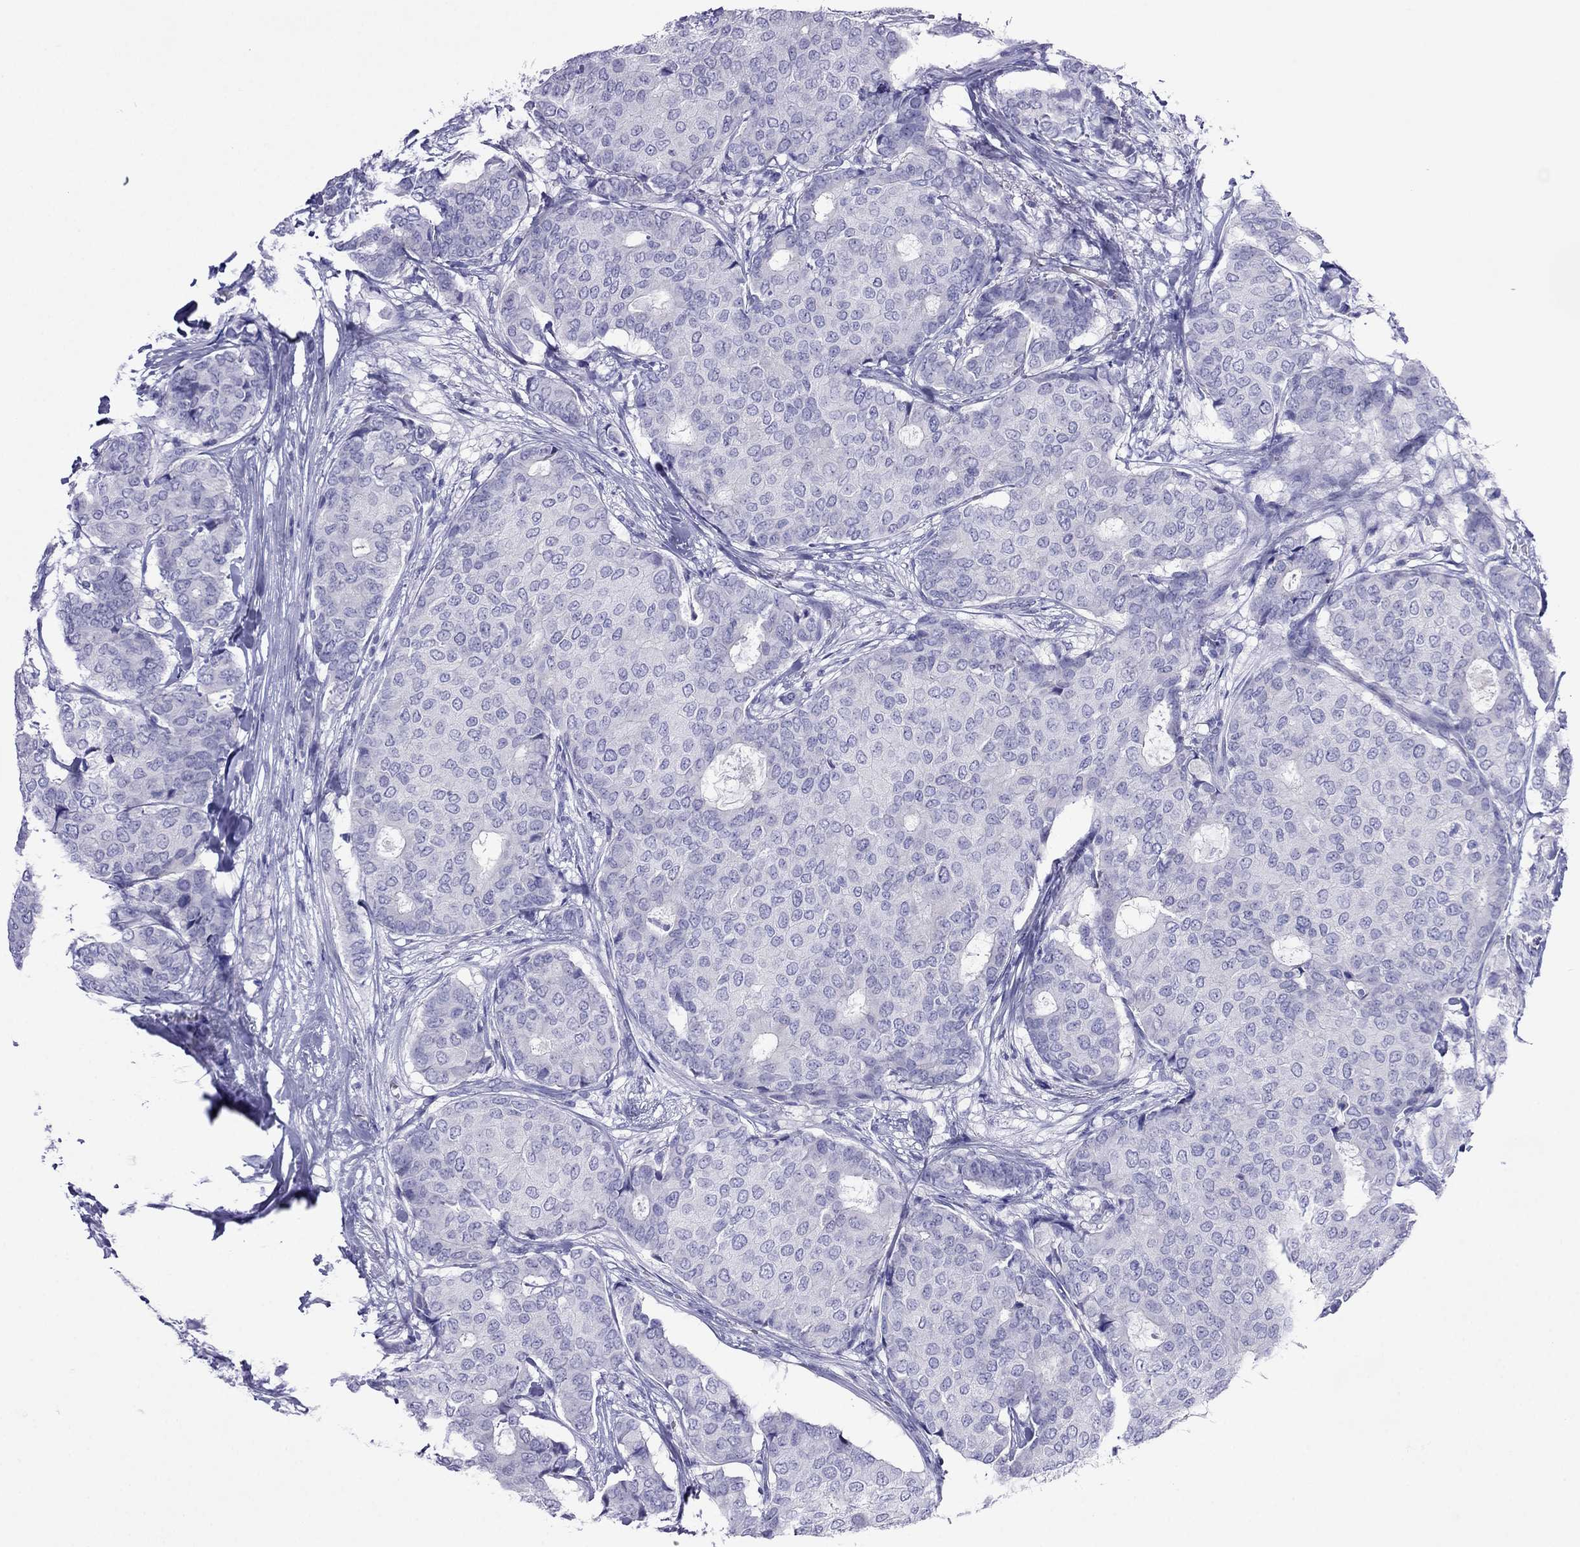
{"staining": {"intensity": "negative", "quantity": "none", "location": "none"}, "tissue": "breast cancer", "cell_type": "Tumor cells", "image_type": "cancer", "snomed": [{"axis": "morphology", "description": "Duct carcinoma"}, {"axis": "topography", "description": "Breast"}], "caption": "The IHC image has no significant staining in tumor cells of intraductal carcinoma (breast) tissue.", "gene": "PCDHA6", "patient": {"sex": "female", "age": 75}}